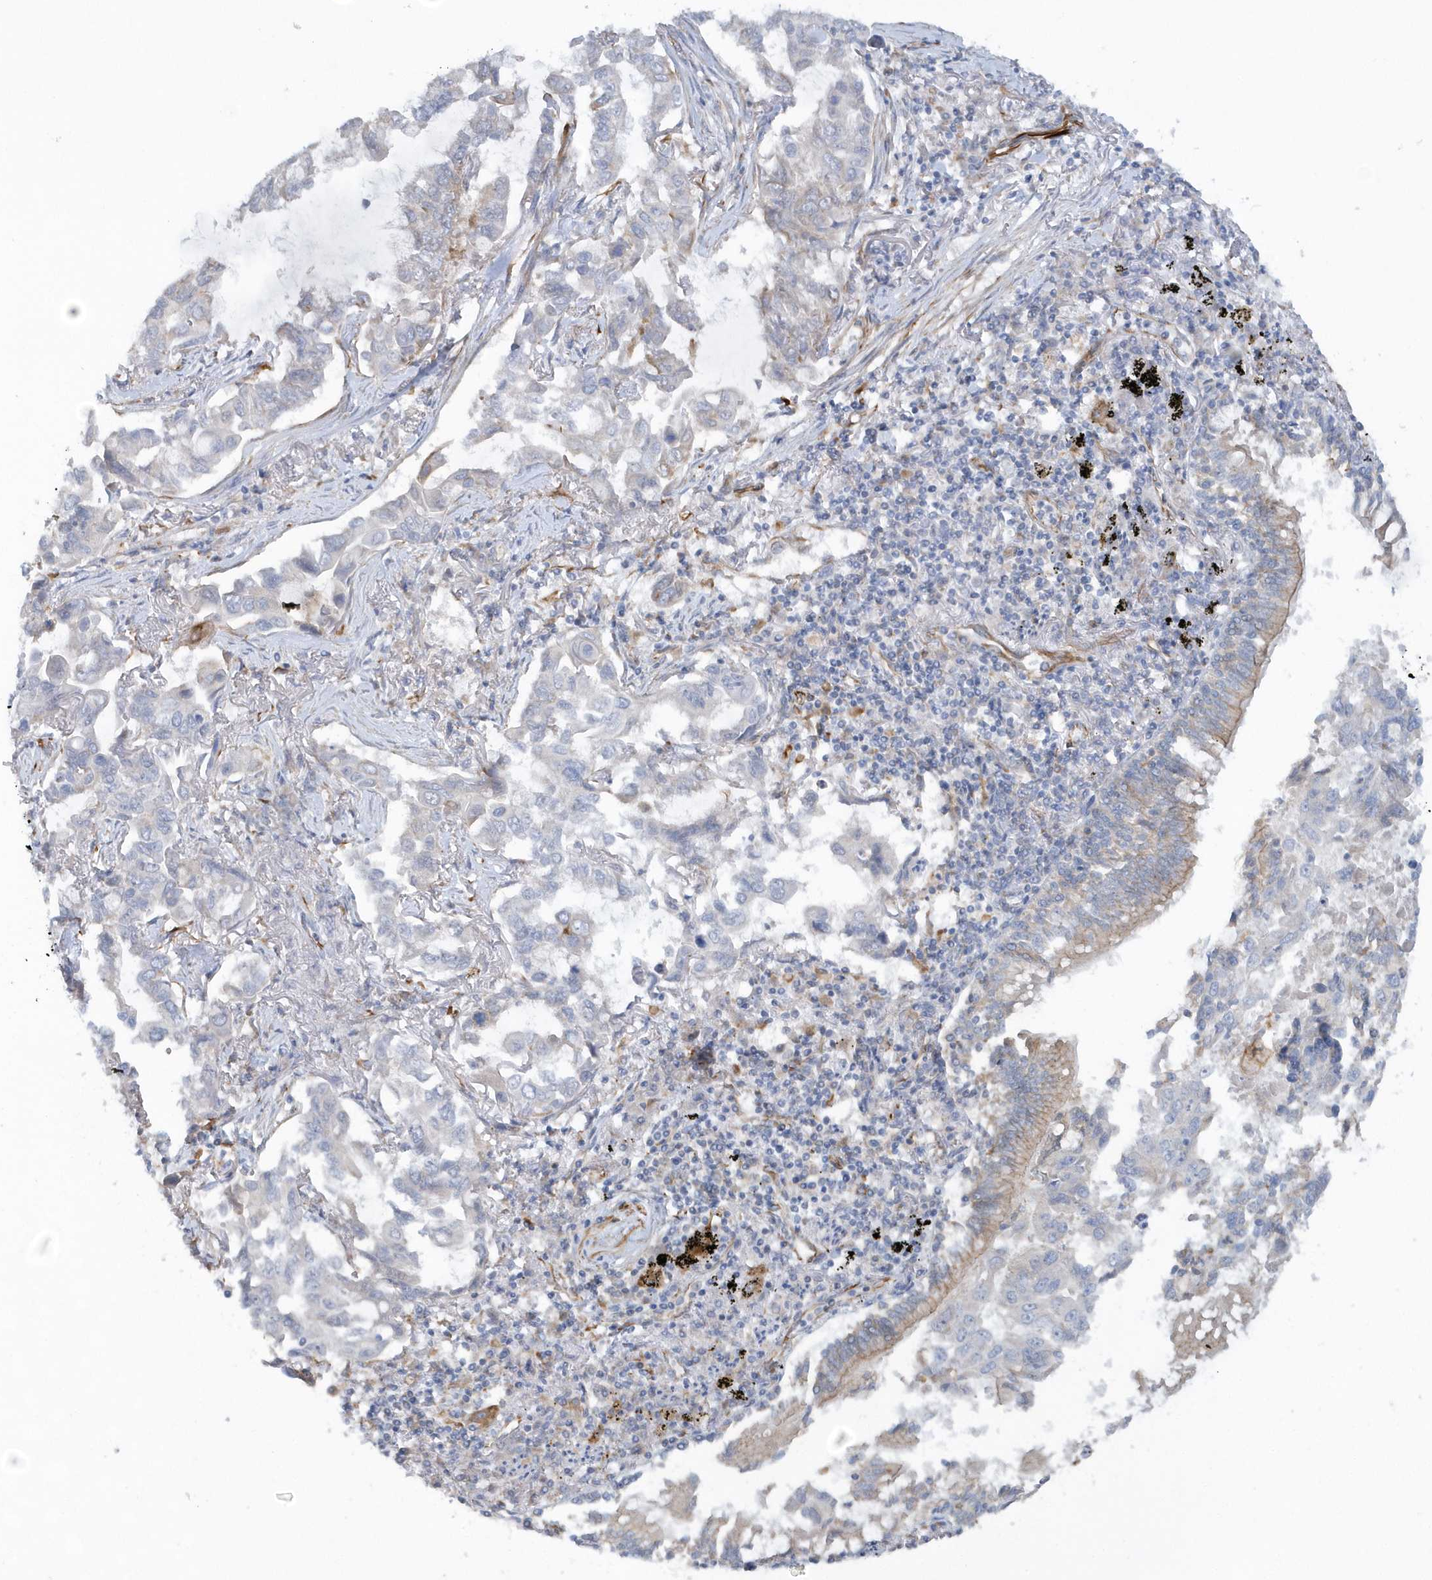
{"staining": {"intensity": "negative", "quantity": "none", "location": "none"}, "tissue": "lung cancer", "cell_type": "Tumor cells", "image_type": "cancer", "snomed": [{"axis": "morphology", "description": "Adenocarcinoma, NOS"}, {"axis": "topography", "description": "Lung"}], "caption": "Tumor cells show no significant protein expression in adenocarcinoma (lung). (DAB immunohistochemistry with hematoxylin counter stain).", "gene": "RAB17", "patient": {"sex": "male", "age": 64}}